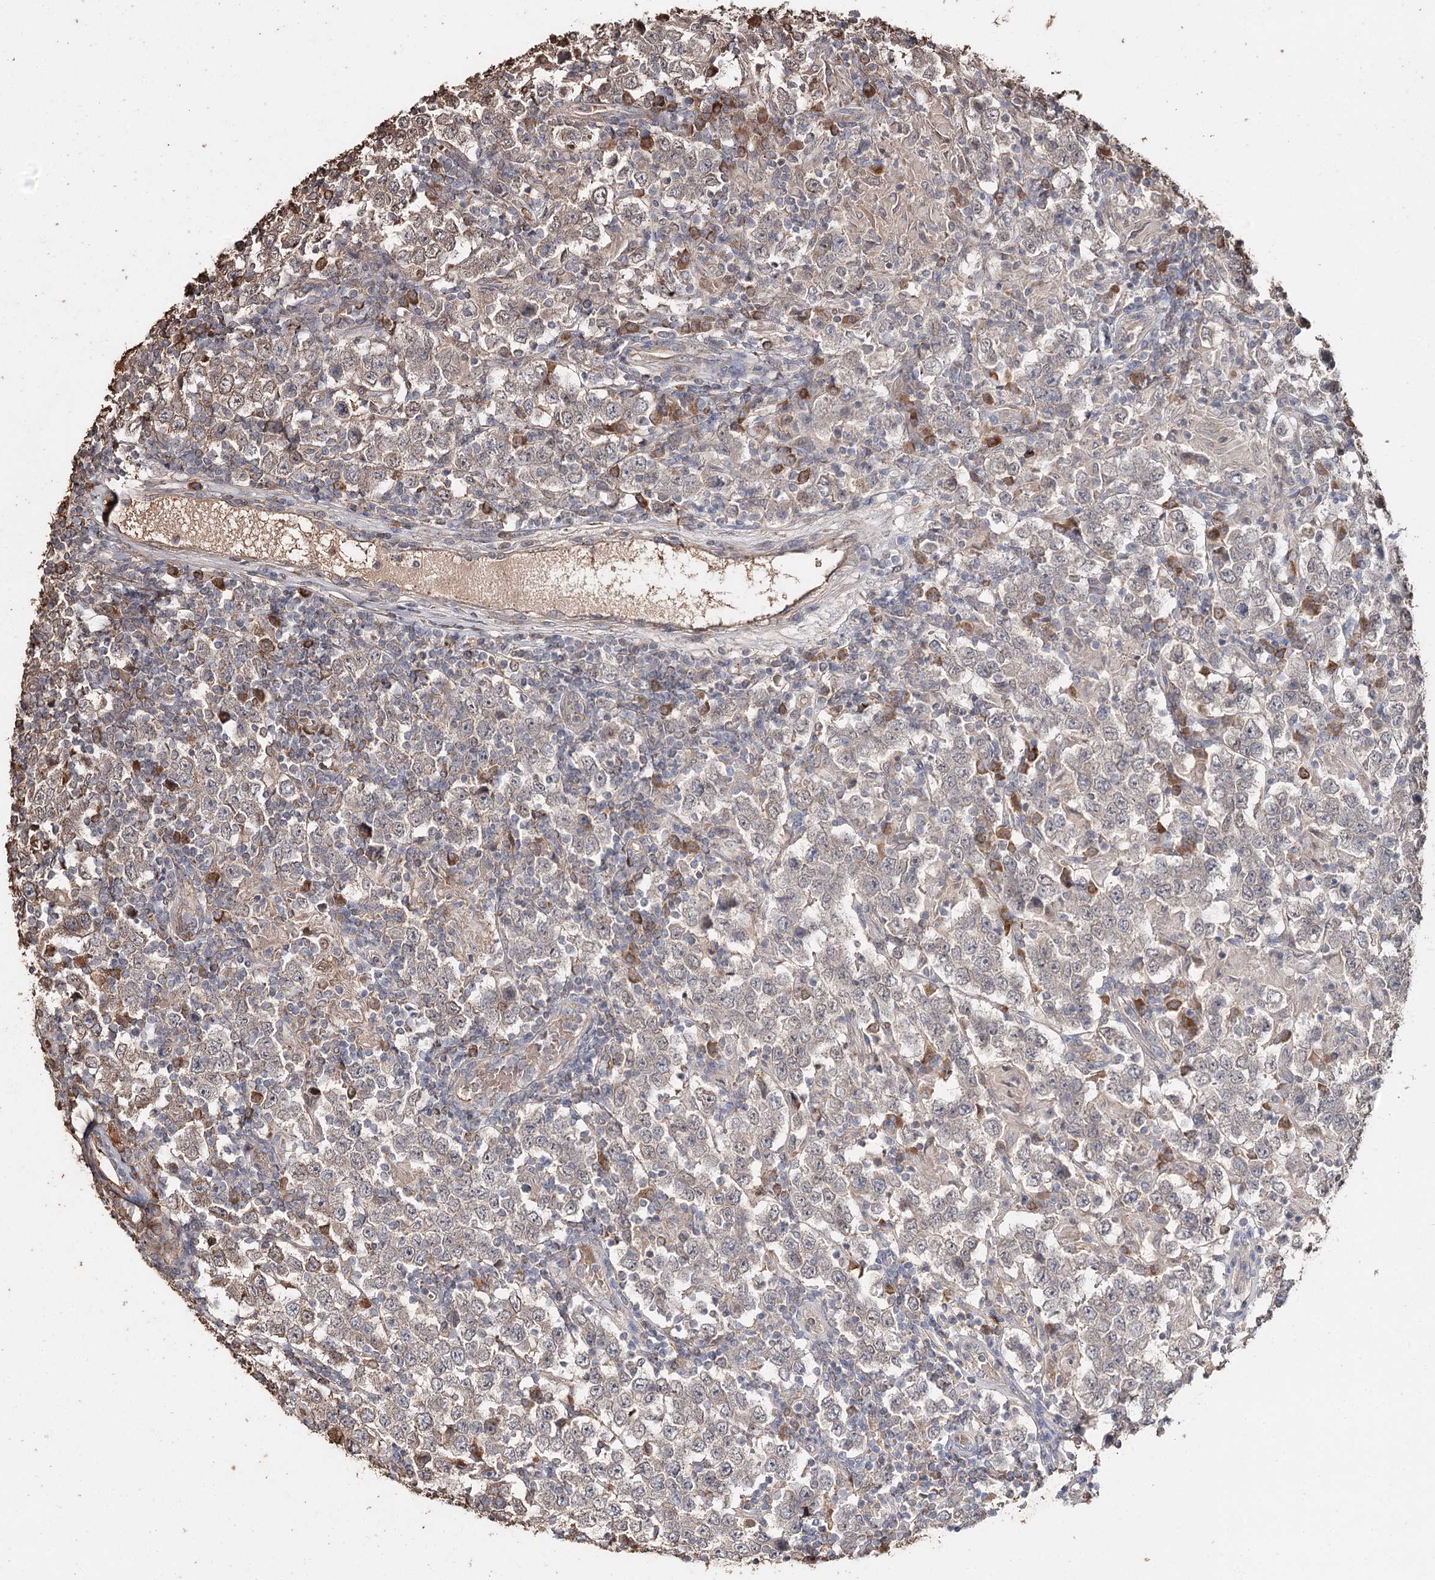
{"staining": {"intensity": "weak", "quantity": "25%-75%", "location": "cytoplasmic/membranous"}, "tissue": "testis cancer", "cell_type": "Tumor cells", "image_type": "cancer", "snomed": [{"axis": "morphology", "description": "Normal tissue, NOS"}, {"axis": "morphology", "description": "Urothelial carcinoma, High grade"}, {"axis": "morphology", "description": "Seminoma, NOS"}, {"axis": "morphology", "description": "Carcinoma, Embryonal, NOS"}, {"axis": "topography", "description": "Urinary bladder"}, {"axis": "topography", "description": "Testis"}], "caption": "Weak cytoplasmic/membranous protein staining is seen in approximately 25%-75% of tumor cells in testis cancer (seminoma).", "gene": "SYVN1", "patient": {"sex": "male", "age": 41}}